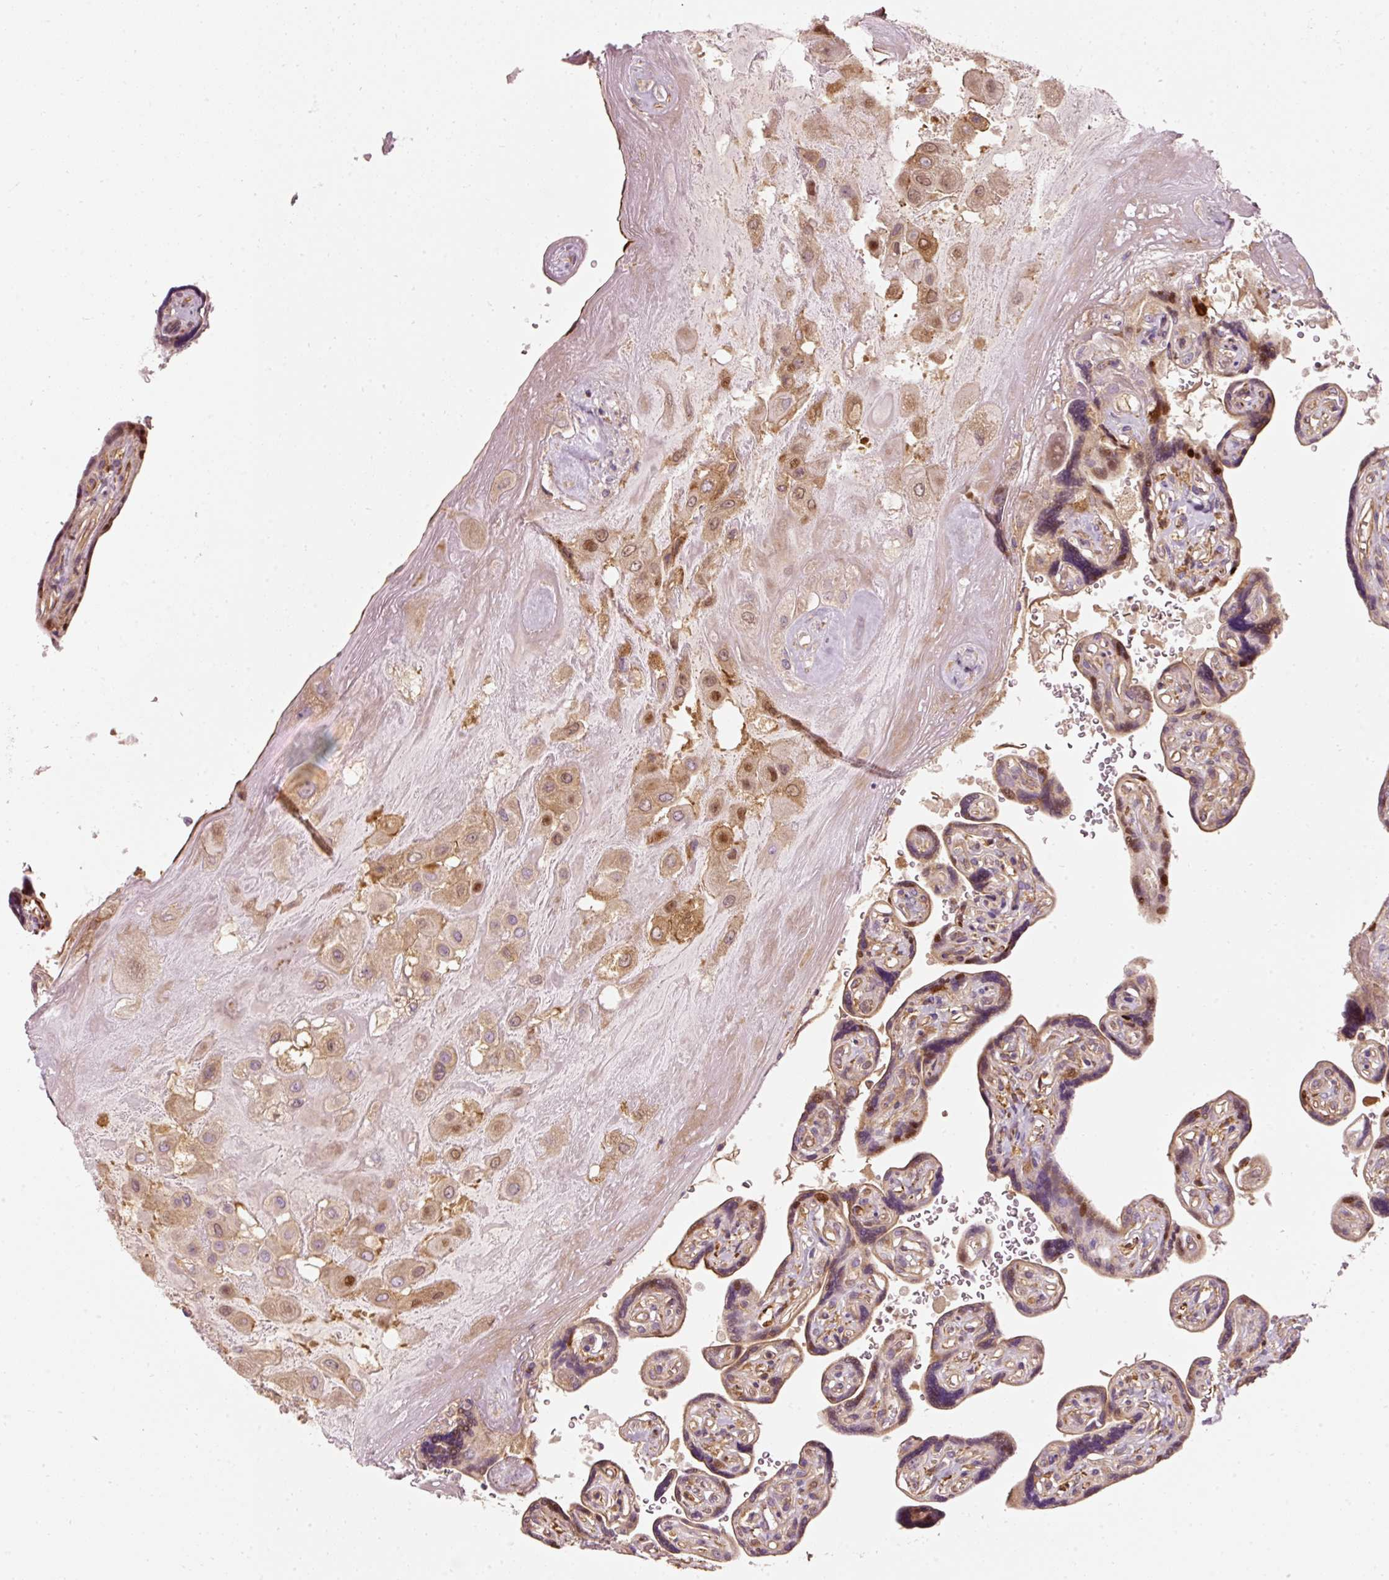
{"staining": {"intensity": "moderate", "quantity": ">75%", "location": "cytoplasmic/membranous,nuclear"}, "tissue": "placenta", "cell_type": "Decidual cells", "image_type": "normal", "snomed": [{"axis": "morphology", "description": "Normal tissue, NOS"}, {"axis": "topography", "description": "Placenta"}], "caption": "Brown immunohistochemical staining in benign human placenta displays moderate cytoplasmic/membranous,nuclear positivity in about >75% of decidual cells.", "gene": "NAPA", "patient": {"sex": "female", "age": 32}}